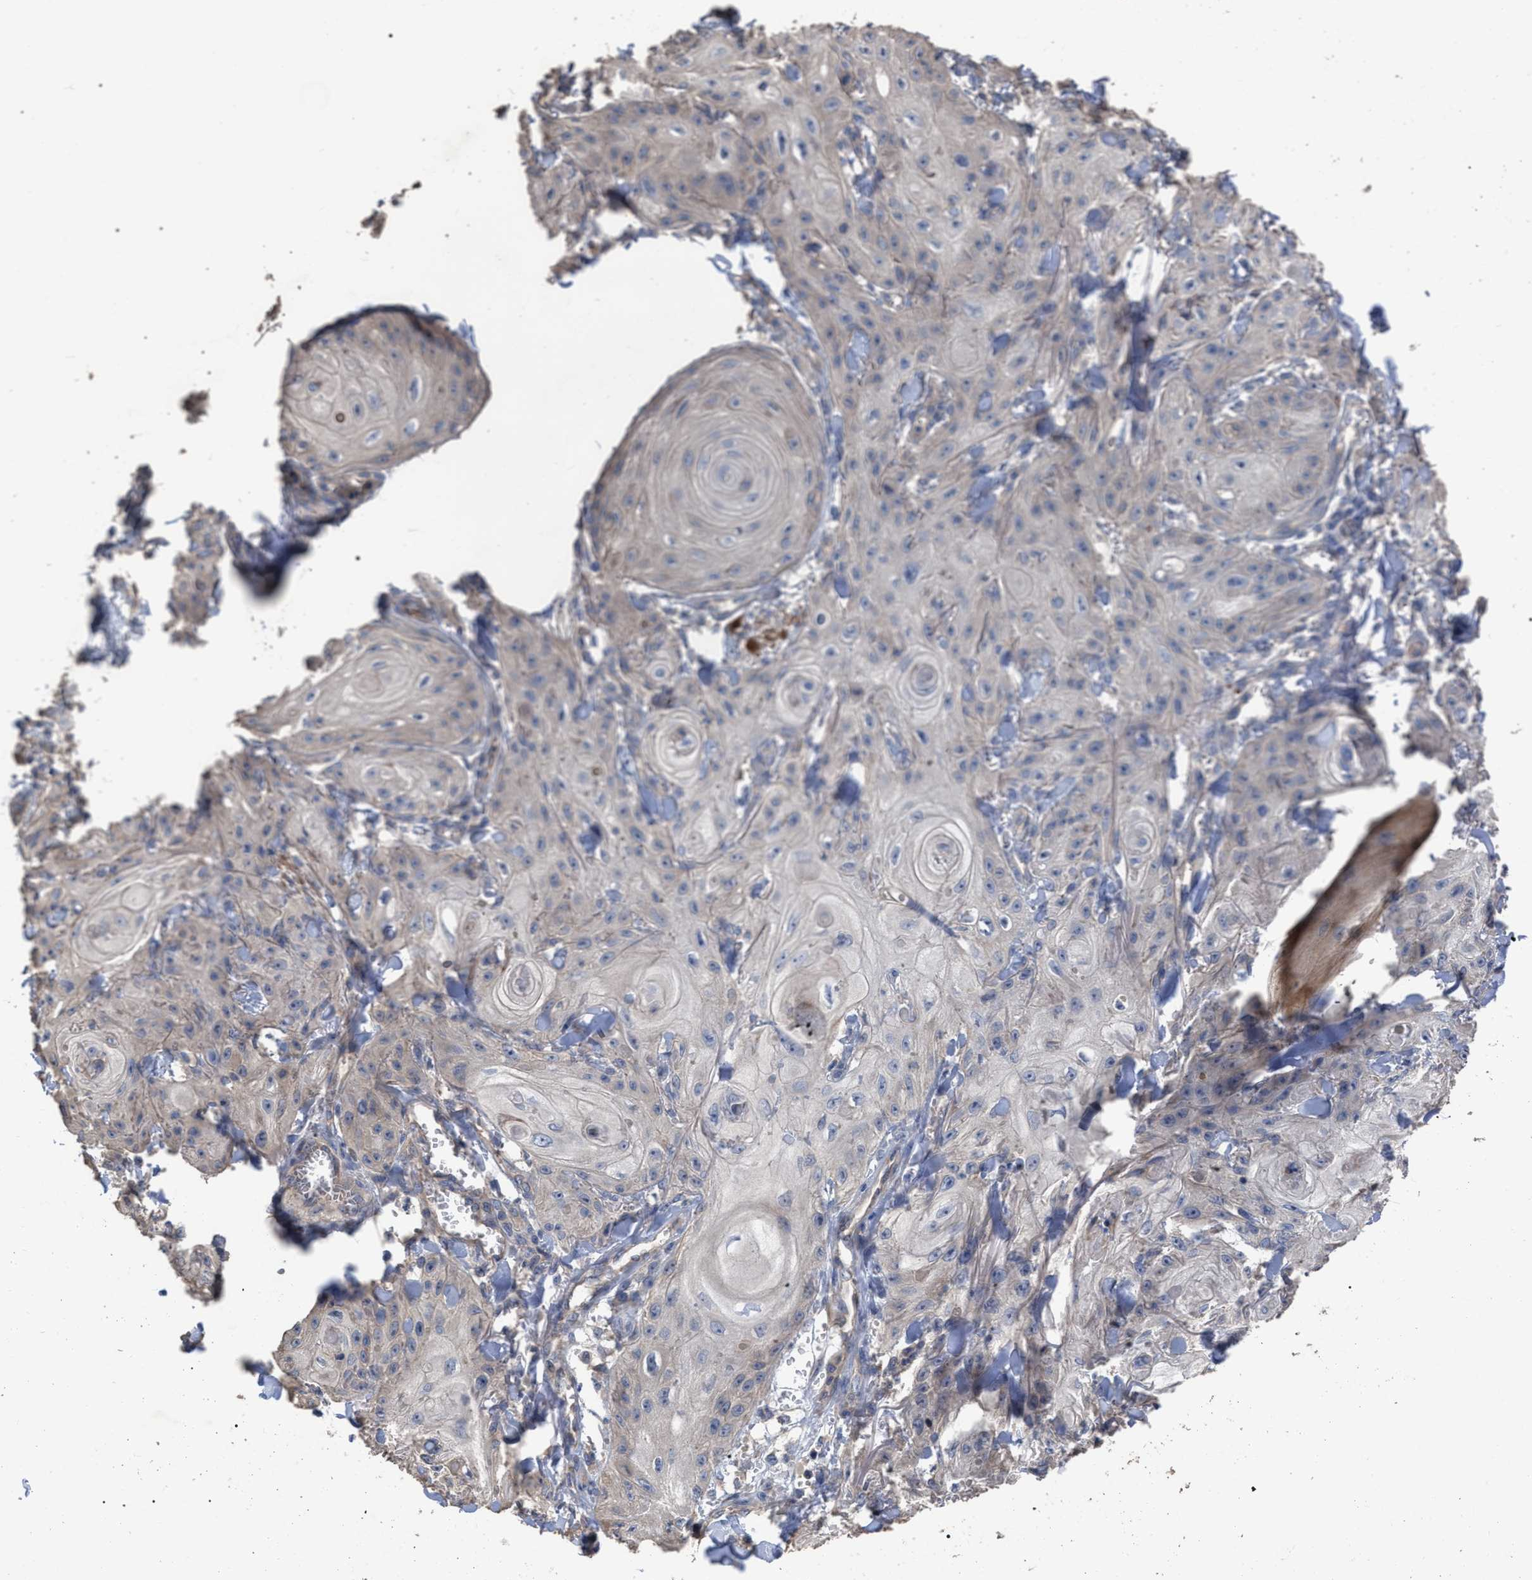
{"staining": {"intensity": "negative", "quantity": "none", "location": "none"}, "tissue": "skin cancer", "cell_type": "Tumor cells", "image_type": "cancer", "snomed": [{"axis": "morphology", "description": "Squamous cell carcinoma, NOS"}, {"axis": "topography", "description": "Skin"}], "caption": "A high-resolution histopathology image shows immunohistochemistry staining of skin squamous cell carcinoma, which shows no significant staining in tumor cells.", "gene": "BTN2A1", "patient": {"sex": "male", "age": 74}}